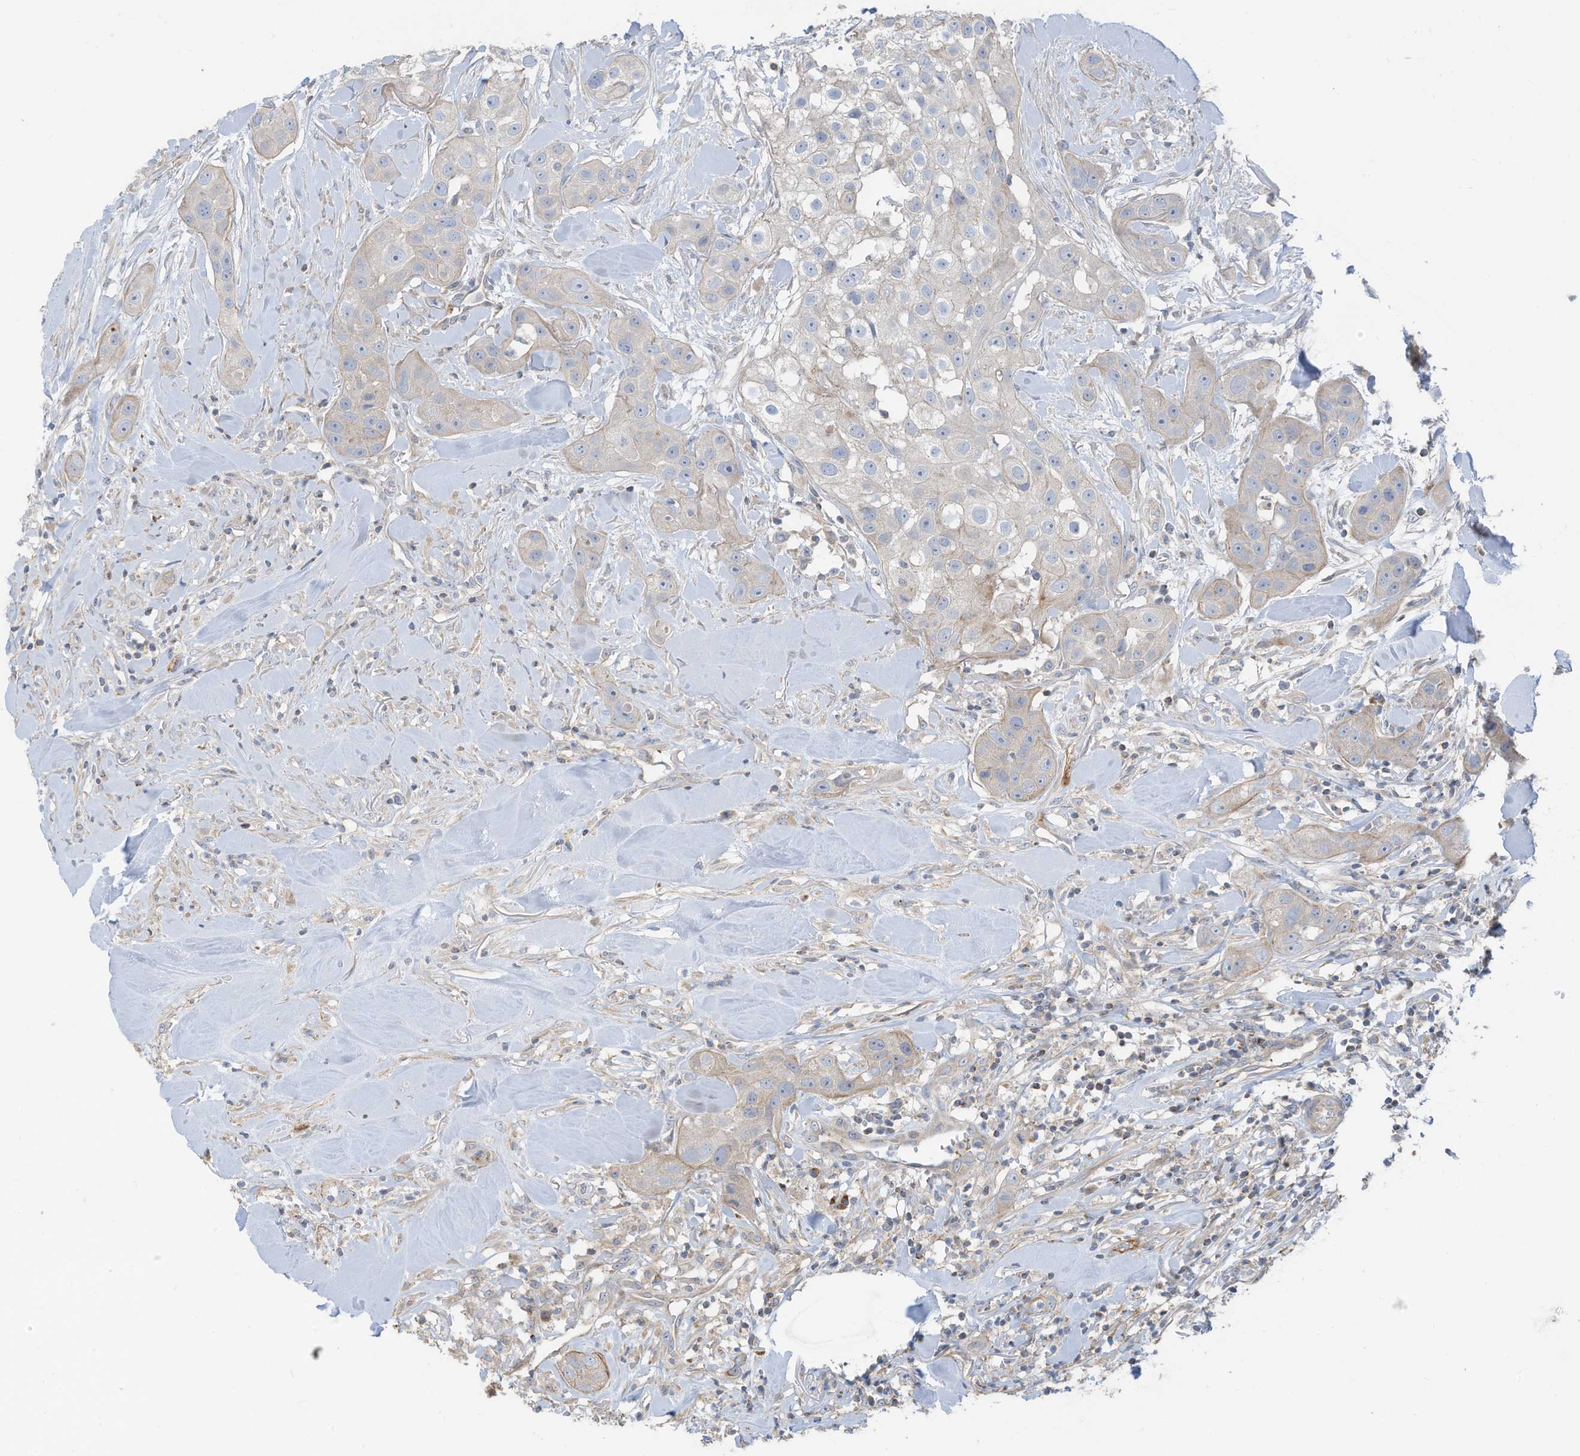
{"staining": {"intensity": "negative", "quantity": "none", "location": "none"}, "tissue": "head and neck cancer", "cell_type": "Tumor cells", "image_type": "cancer", "snomed": [{"axis": "morphology", "description": "Normal tissue, NOS"}, {"axis": "morphology", "description": "Squamous cell carcinoma, NOS"}, {"axis": "topography", "description": "Skeletal muscle"}, {"axis": "topography", "description": "Head-Neck"}], "caption": "Head and neck cancer stained for a protein using immunohistochemistry displays no expression tumor cells.", "gene": "GTPBP2", "patient": {"sex": "male", "age": 51}}